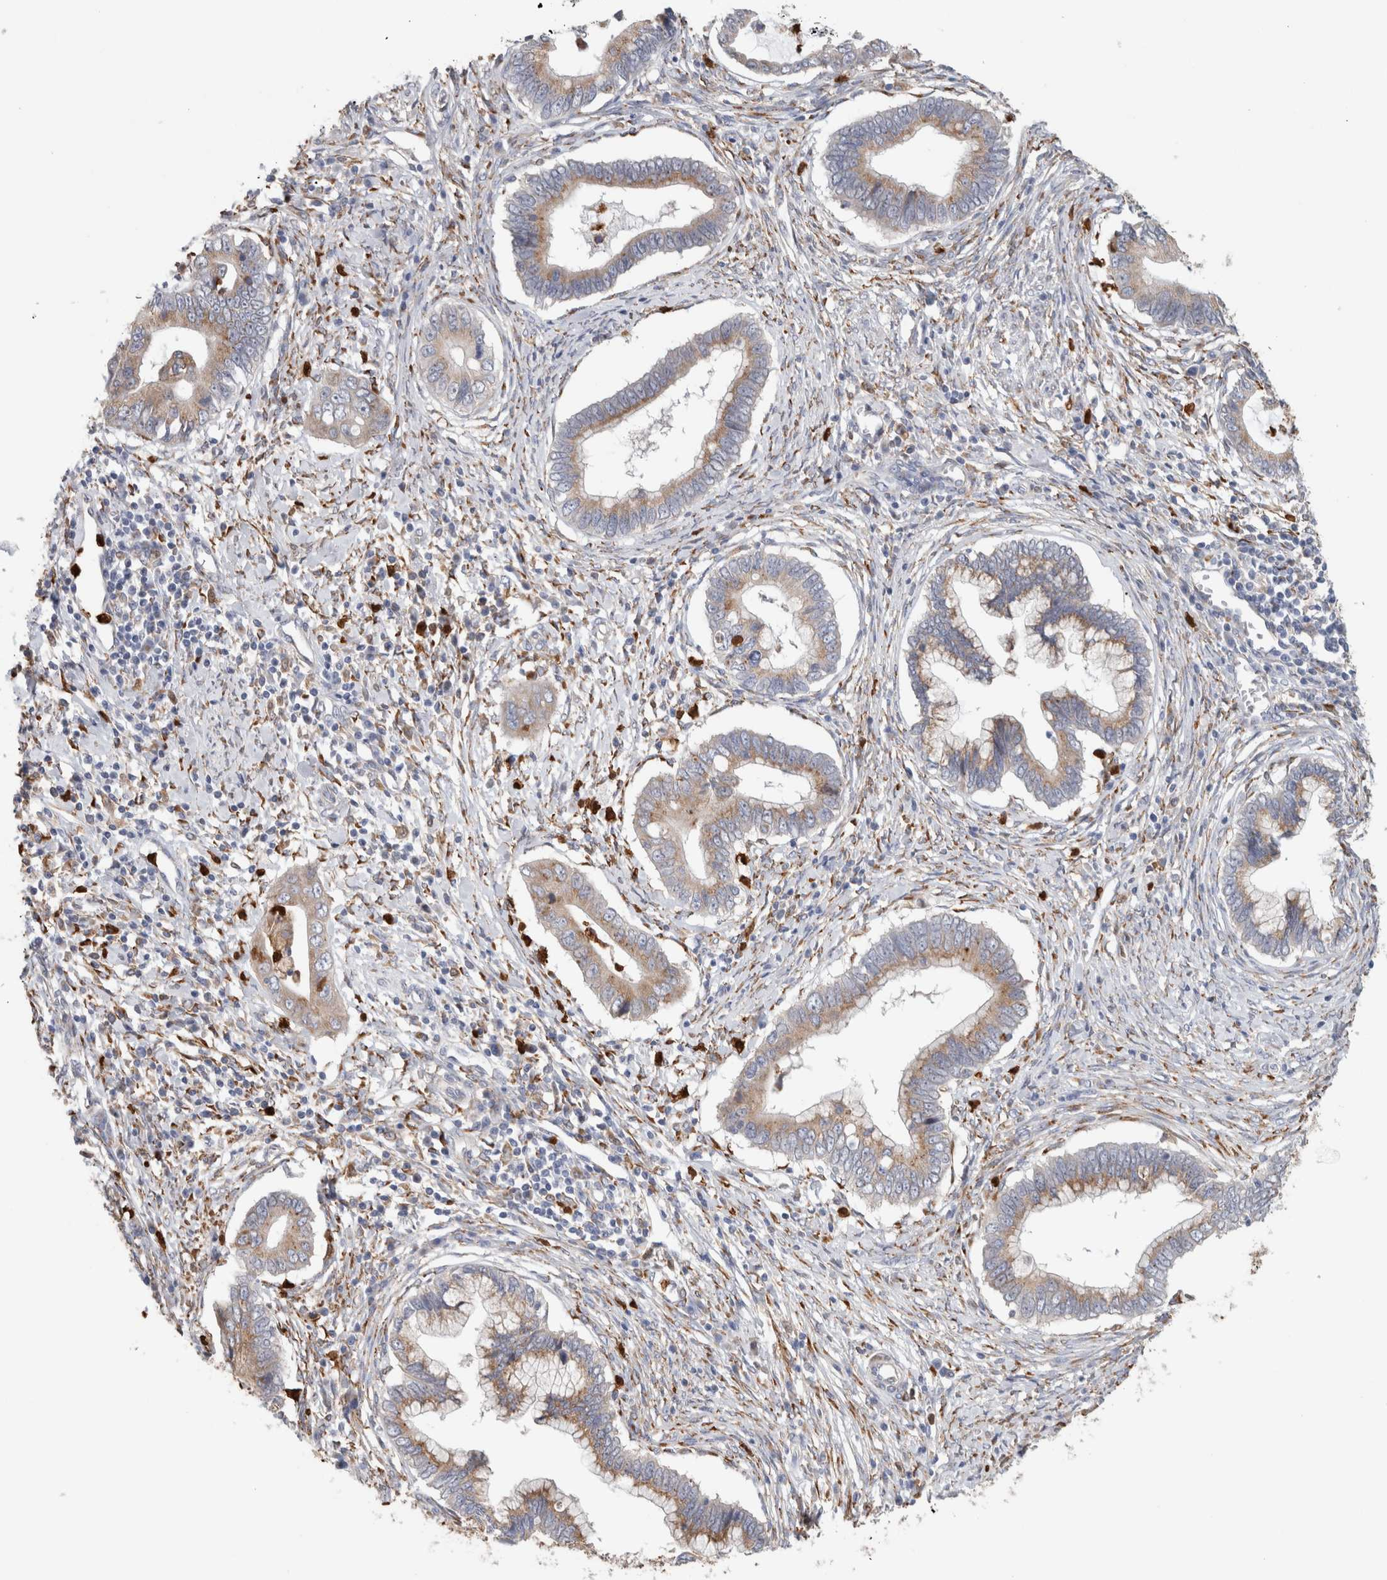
{"staining": {"intensity": "weak", "quantity": "25%-75%", "location": "cytoplasmic/membranous"}, "tissue": "cervical cancer", "cell_type": "Tumor cells", "image_type": "cancer", "snomed": [{"axis": "morphology", "description": "Adenocarcinoma, NOS"}, {"axis": "topography", "description": "Cervix"}], "caption": "A high-resolution image shows immunohistochemistry staining of cervical cancer, which exhibits weak cytoplasmic/membranous expression in approximately 25%-75% of tumor cells. (Stains: DAB (3,3'-diaminobenzidine) in brown, nuclei in blue, Microscopy: brightfield microscopy at high magnification).", "gene": "P4HA1", "patient": {"sex": "female", "age": 44}}